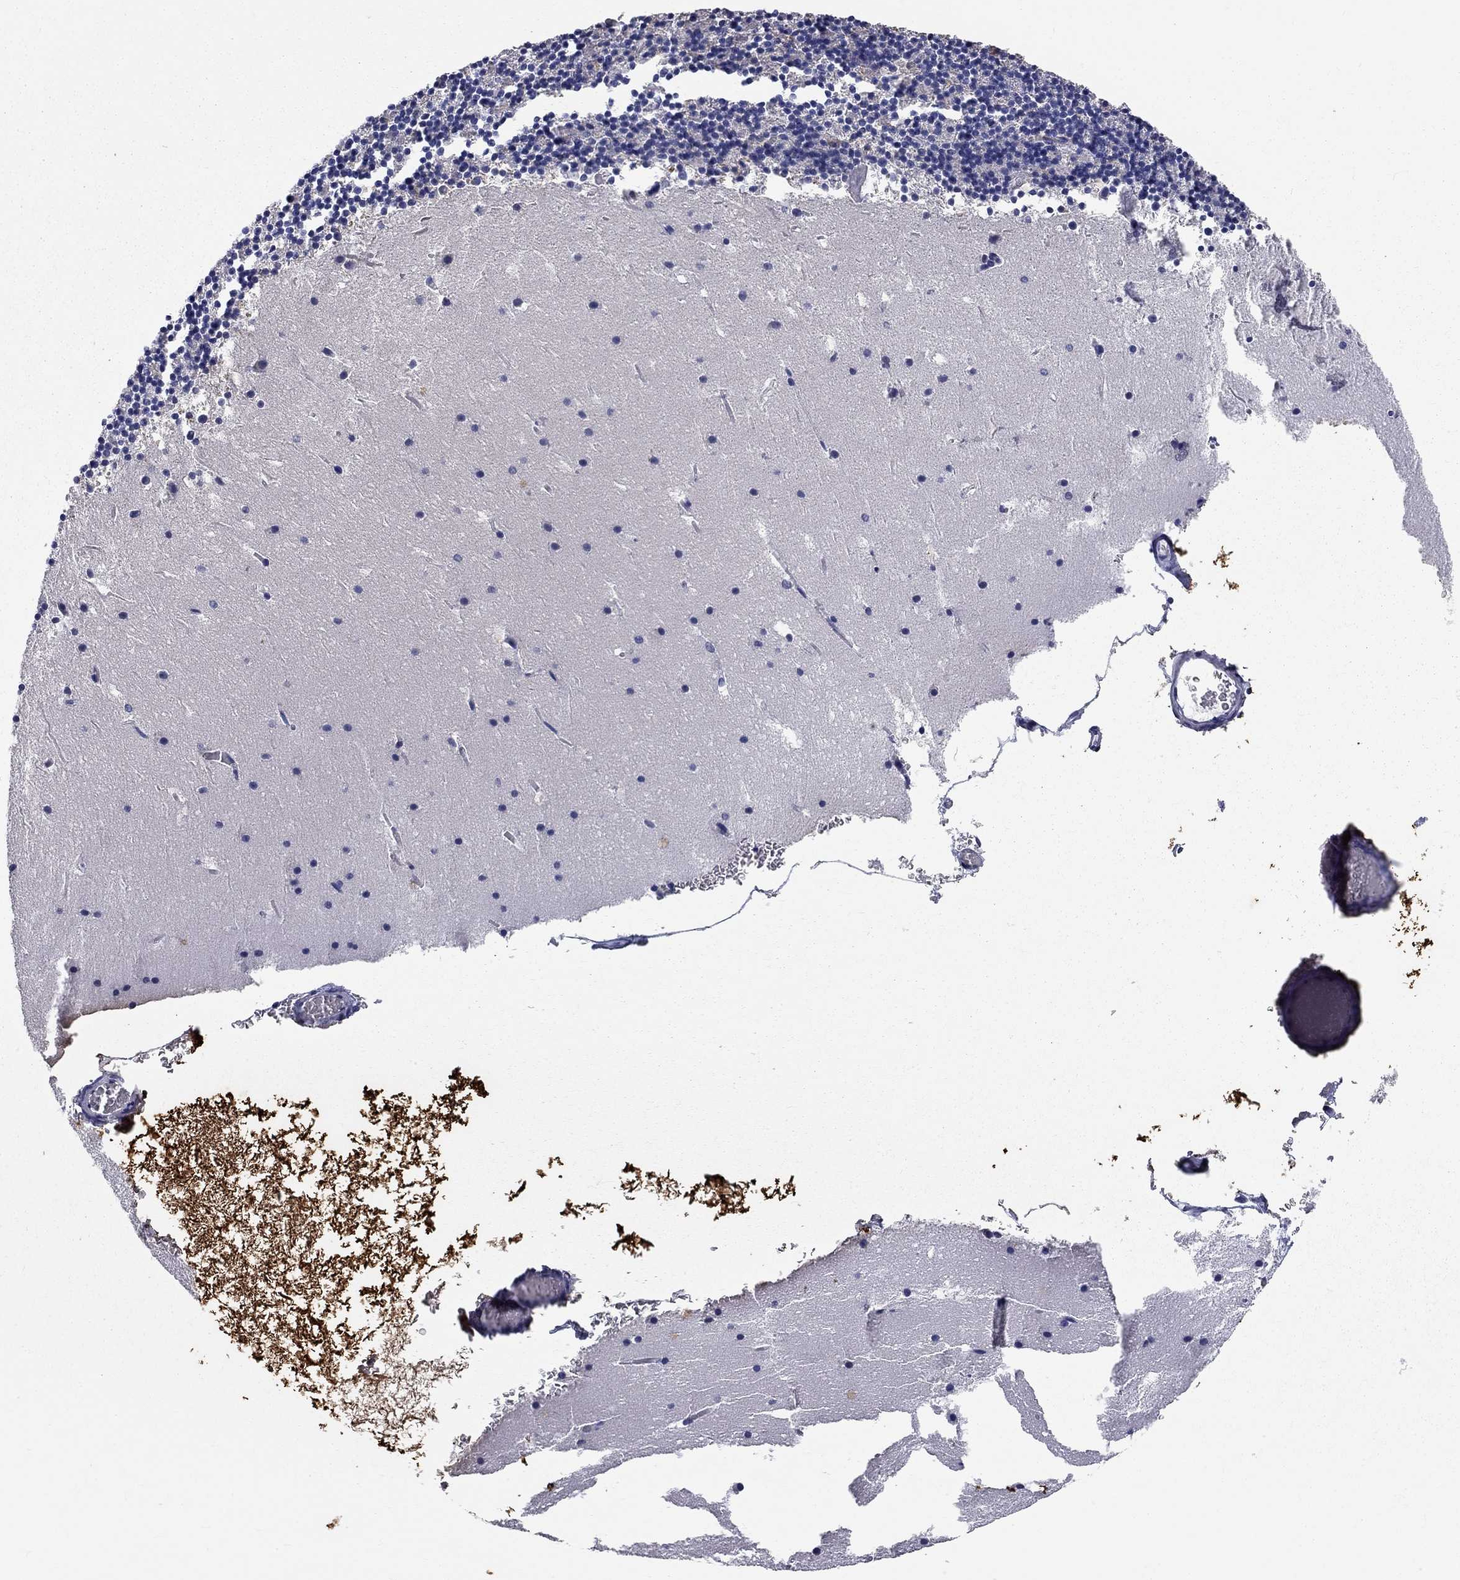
{"staining": {"intensity": "moderate", "quantity": "<25%", "location": "cytoplasmic/membranous"}, "tissue": "cerebellum", "cell_type": "Cells in granular layer", "image_type": "normal", "snomed": [{"axis": "morphology", "description": "Normal tissue, NOS"}, {"axis": "topography", "description": "Cerebellum"}], "caption": "This photomicrograph demonstrates normal cerebellum stained with immunohistochemistry (IHC) to label a protein in brown. The cytoplasmic/membranous of cells in granular layer show moderate positivity for the protein. Nuclei are counter-stained blue.", "gene": "CFAP161", "patient": {"sex": "male", "age": 37}}